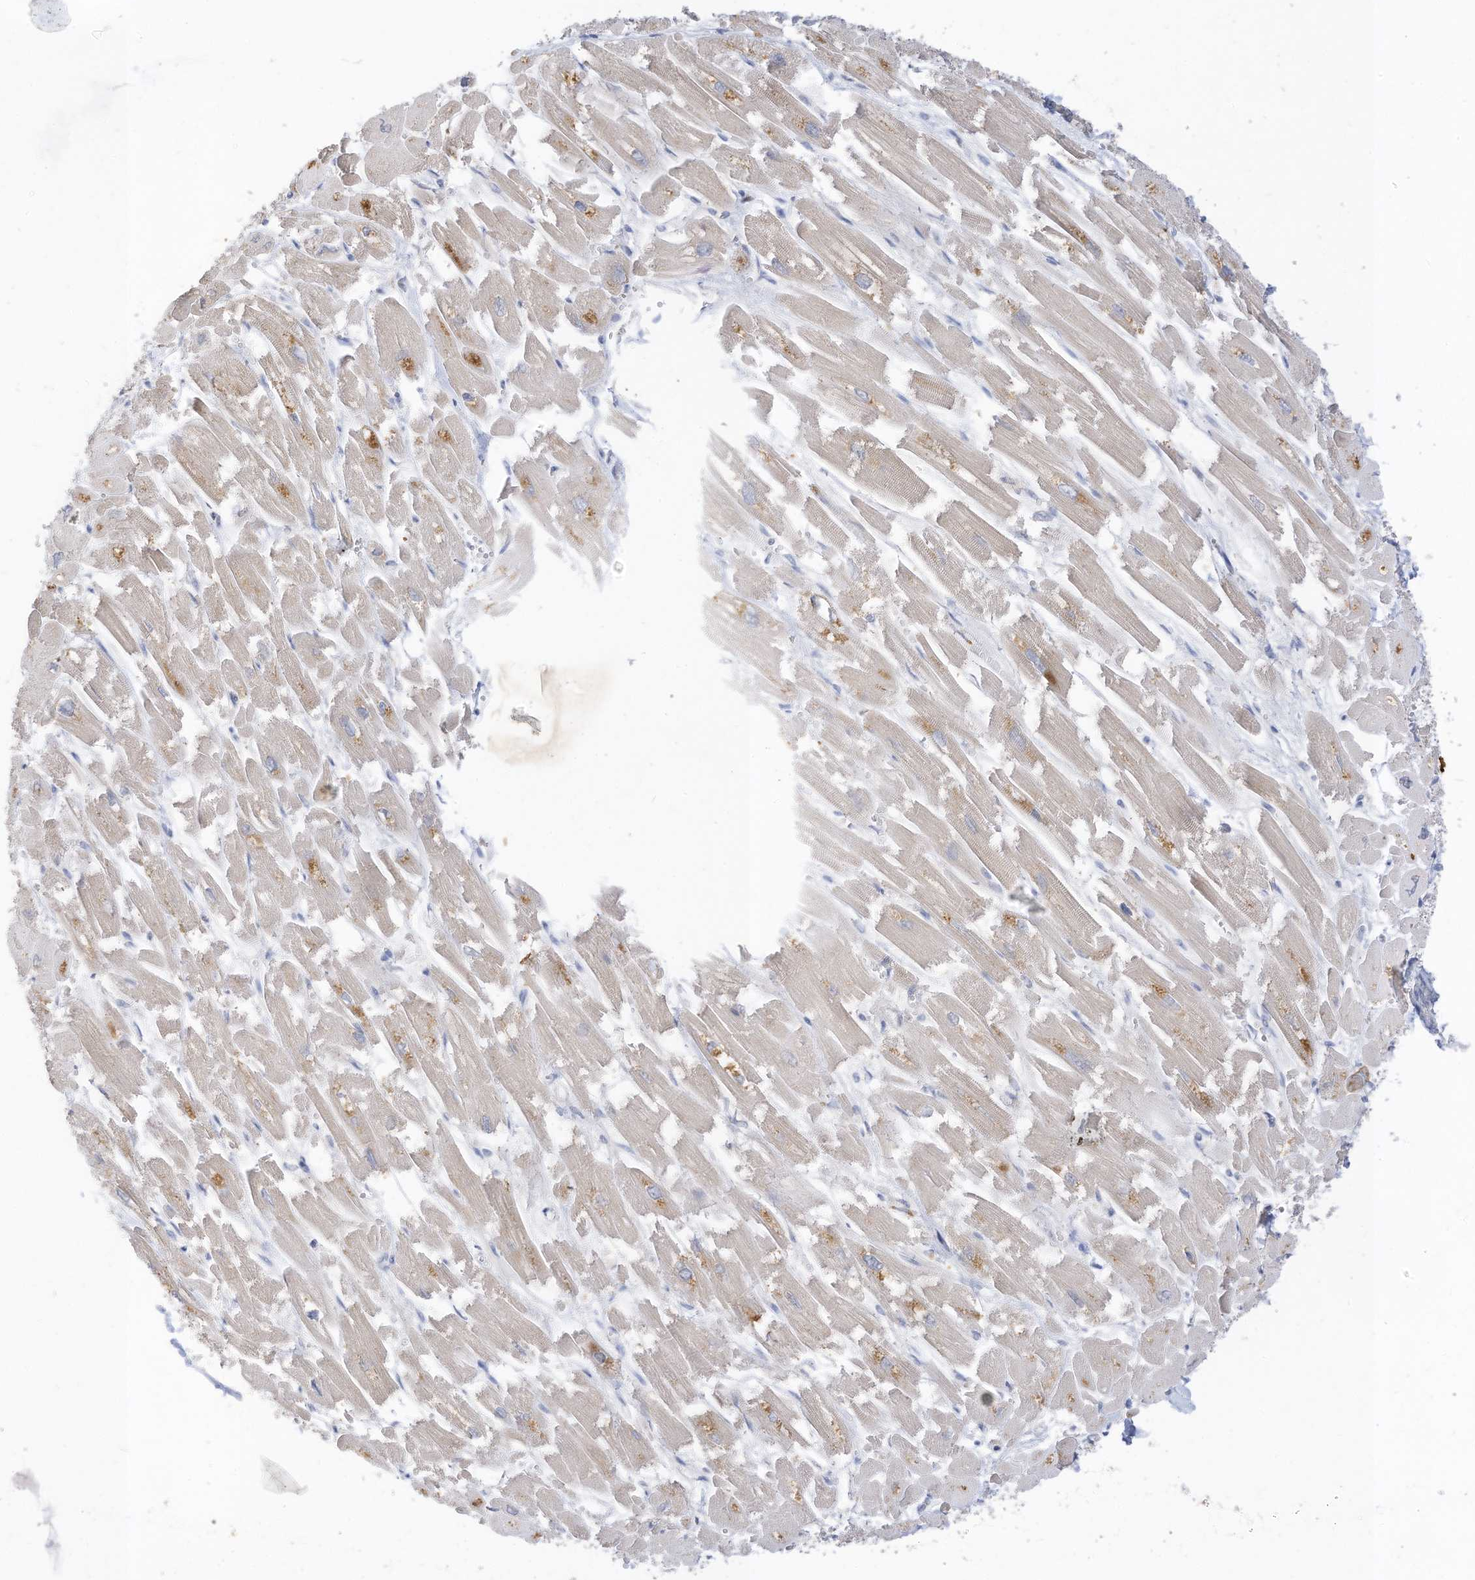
{"staining": {"intensity": "moderate", "quantity": "25%-75%", "location": "cytoplasmic/membranous"}, "tissue": "heart muscle", "cell_type": "Cardiomyocytes", "image_type": "normal", "snomed": [{"axis": "morphology", "description": "Normal tissue, NOS"}, {"axis": "topography", "description": "Heart"}], "caption": "Moderate cytoplasmic/membranous protein expression is present in about 25%-75% of cardiomyocytes in heart muscle. (Brightfield microscopy of DAB IHC at high magnification).", "gene": "RASA2", "patient": {"sex": "male", "age": 54}}